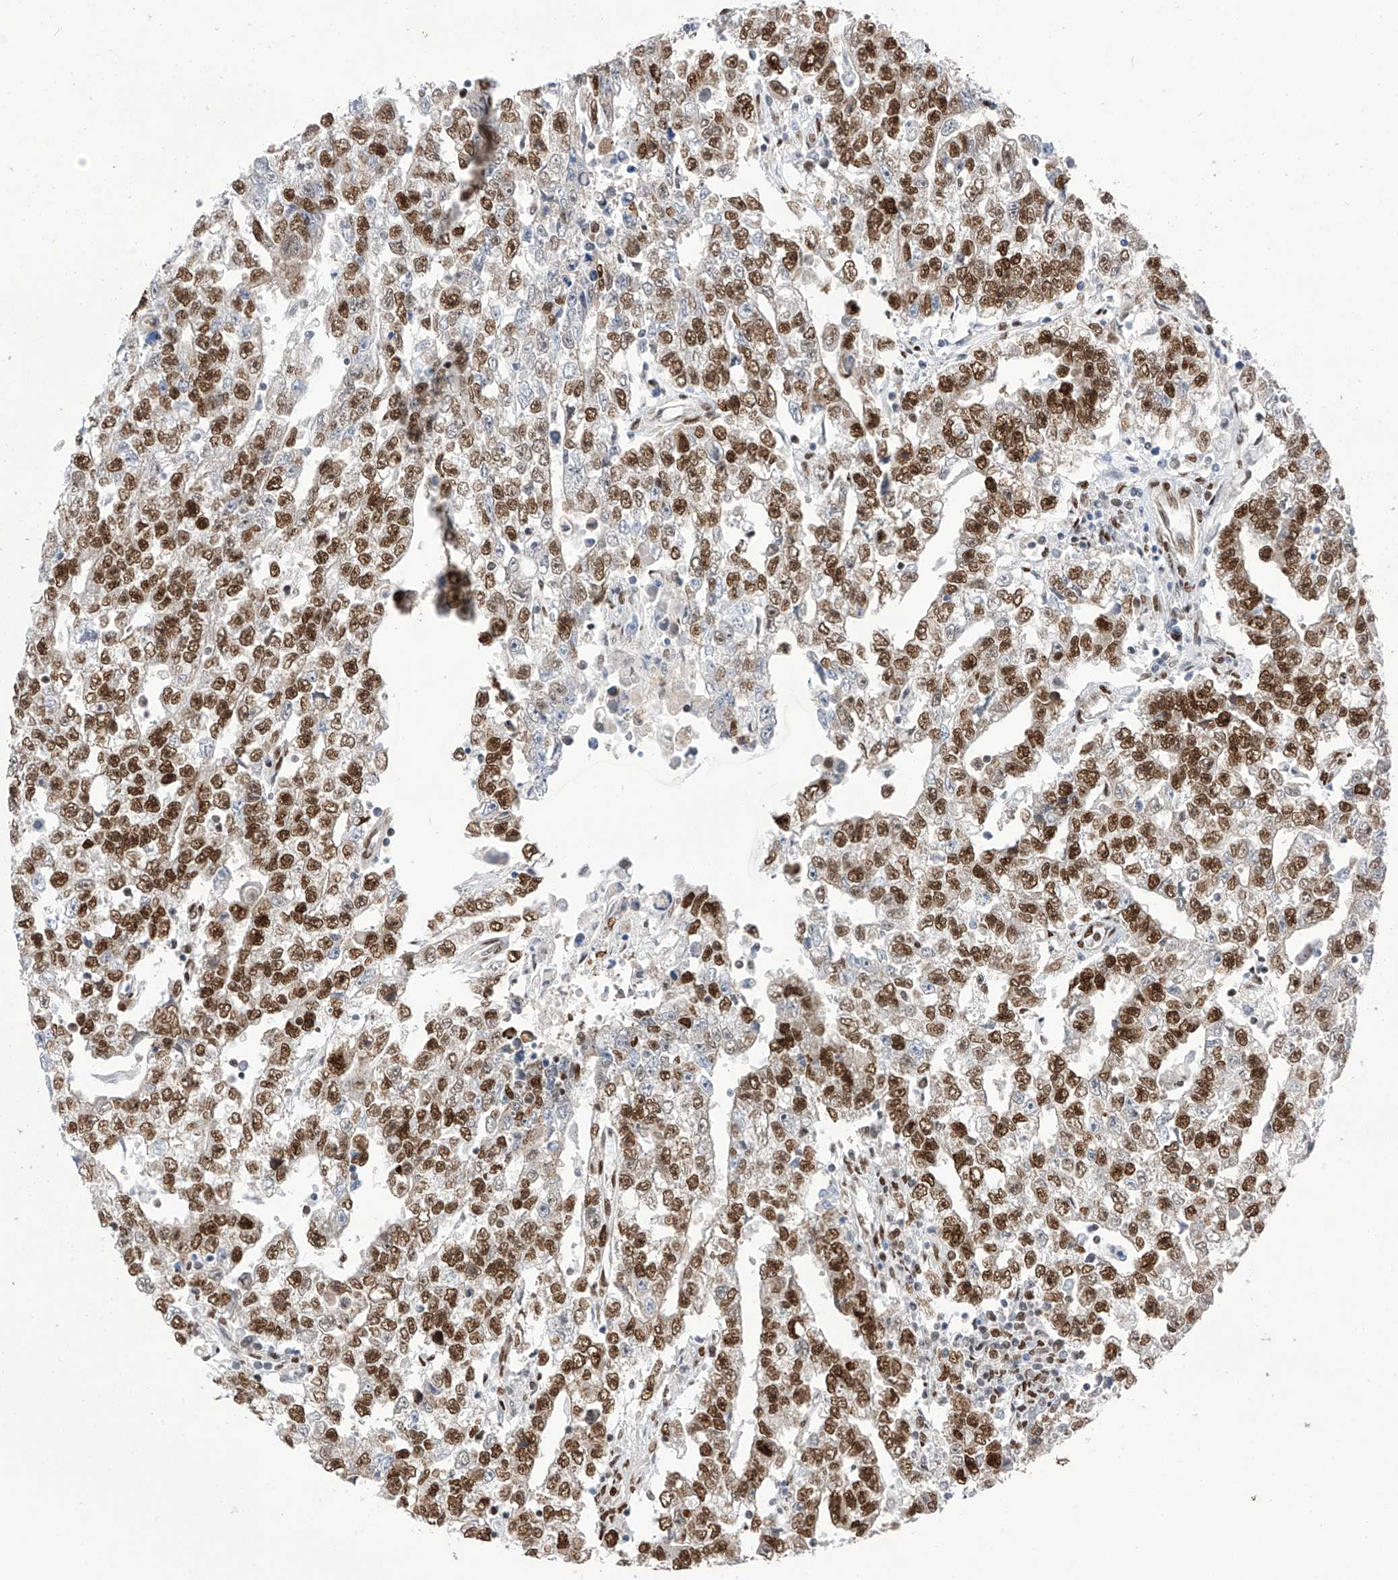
{"staining": {"intensity": "strong", "quantity": ">75%", "location": "nuclear"}, "tissue": "testis cancer", "cell_type": "Tumor cells", "image_type": "cancer", "snomed": [{"axis": "morphology", "description": "Carcinoma, Embryonal, NOS"}, {"axis": "topography", "description": "Testis"}], "caption": "Testis embryonal carcinoma stained with DAB immunohistochemistry displays high levels of strong nuclear positivity in approximately >75% of tumor cells.", "gene": "KHSRP", "patient": {"sex": "male", "age": 25}}